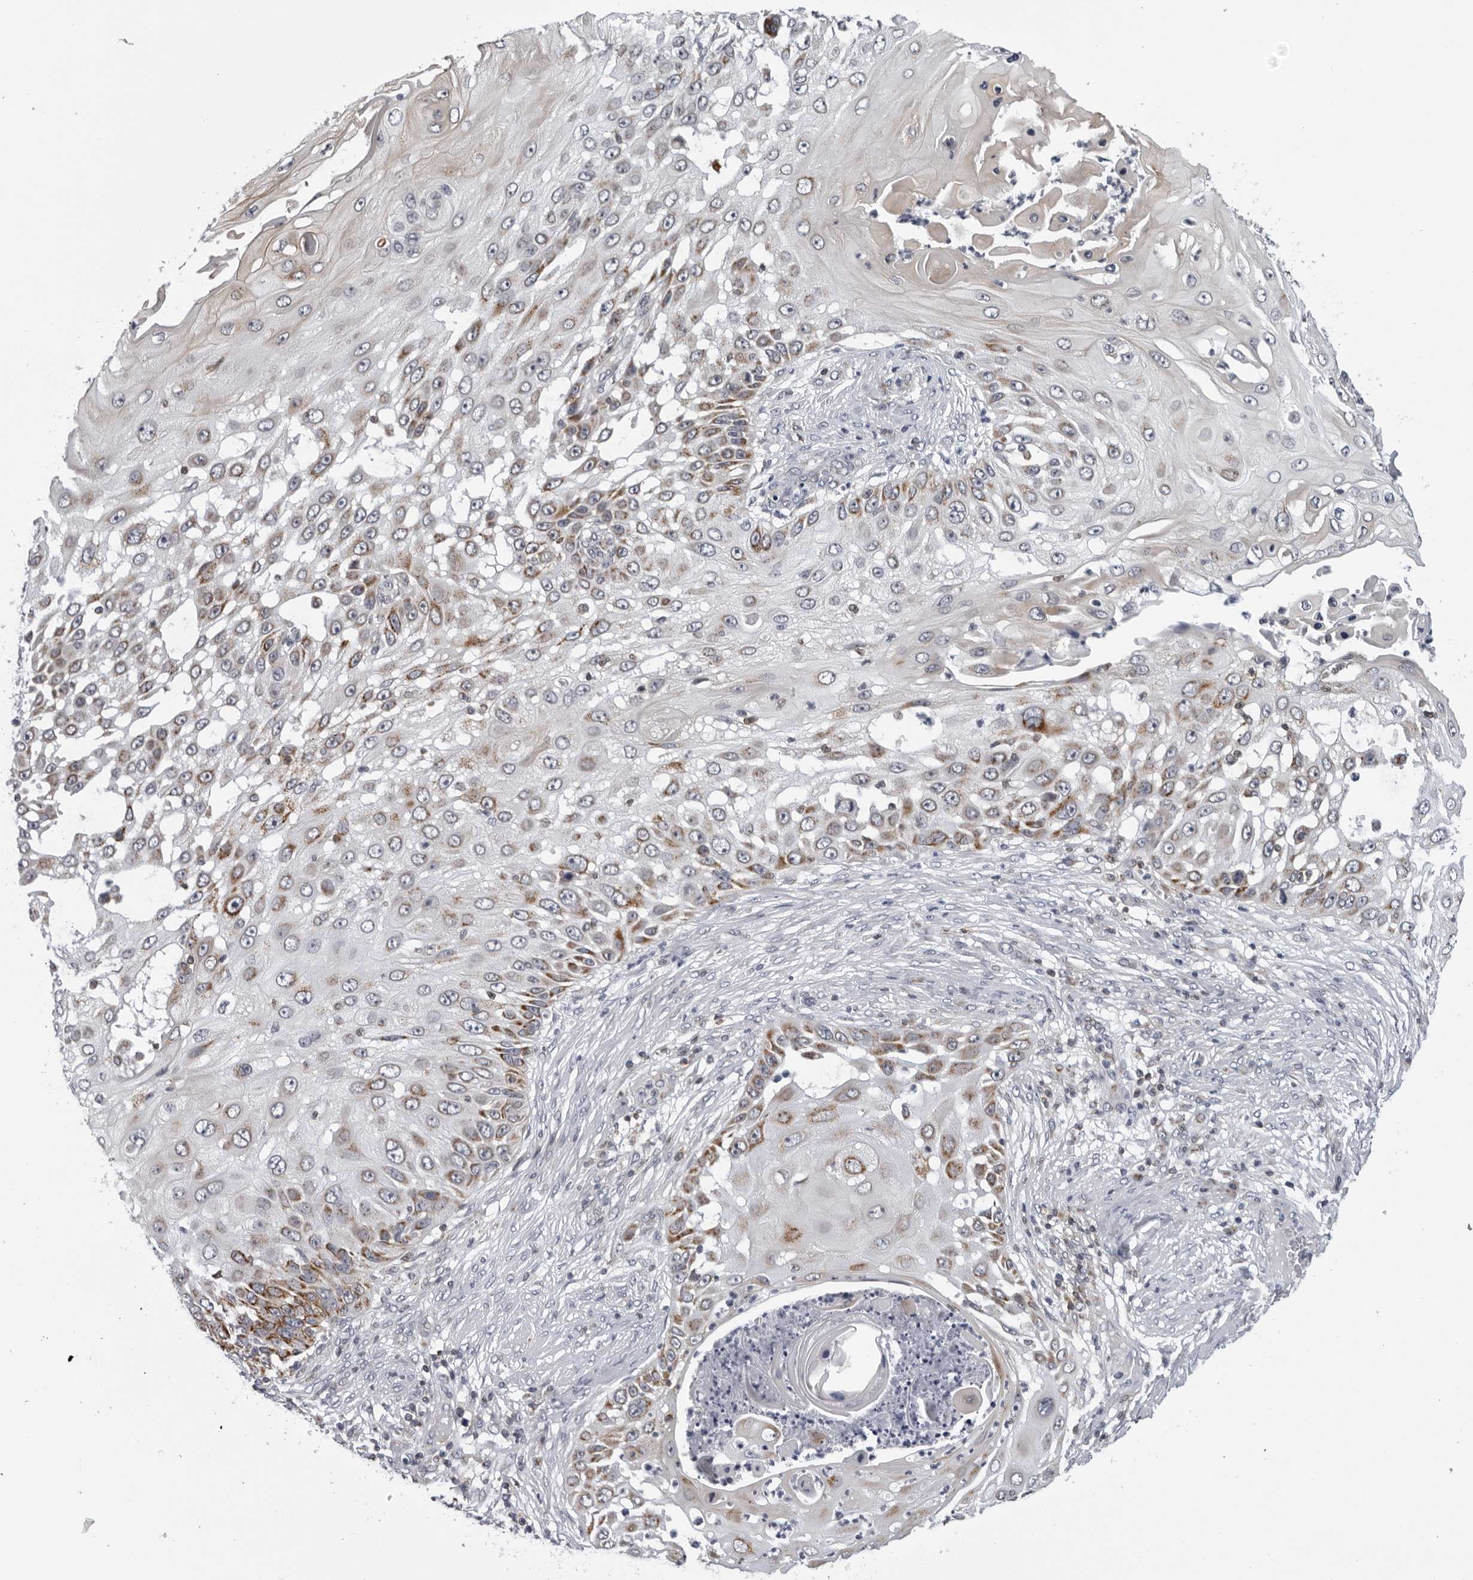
{"staining": {"intensity": "moderate", "quantity": "<25%", "location": "cytoplasmic/membranous"}, "tissue": "skin cancer", "cell_type": "Tumor cells", "image_type": "cancer", "snomed": [{"axis": "morphology", "description": "Squamous cell carcinoma, NOS"}, {"axis": "topography", "description": "Skin"}], "caption": "Brown immunohistochemical staining in squamous cell carcinoma (skin) shows moderate cytoplasmic/membranous staining in approximately <25% of tumor cells. The staining was performed using DAB (3,3'-diaminobenzidine), with brown indicating positive protein expression. Nuclei are stained blue with hematoxylin.", "gene": "CPT2", "patient": {"sex": "female", "age": 44}}